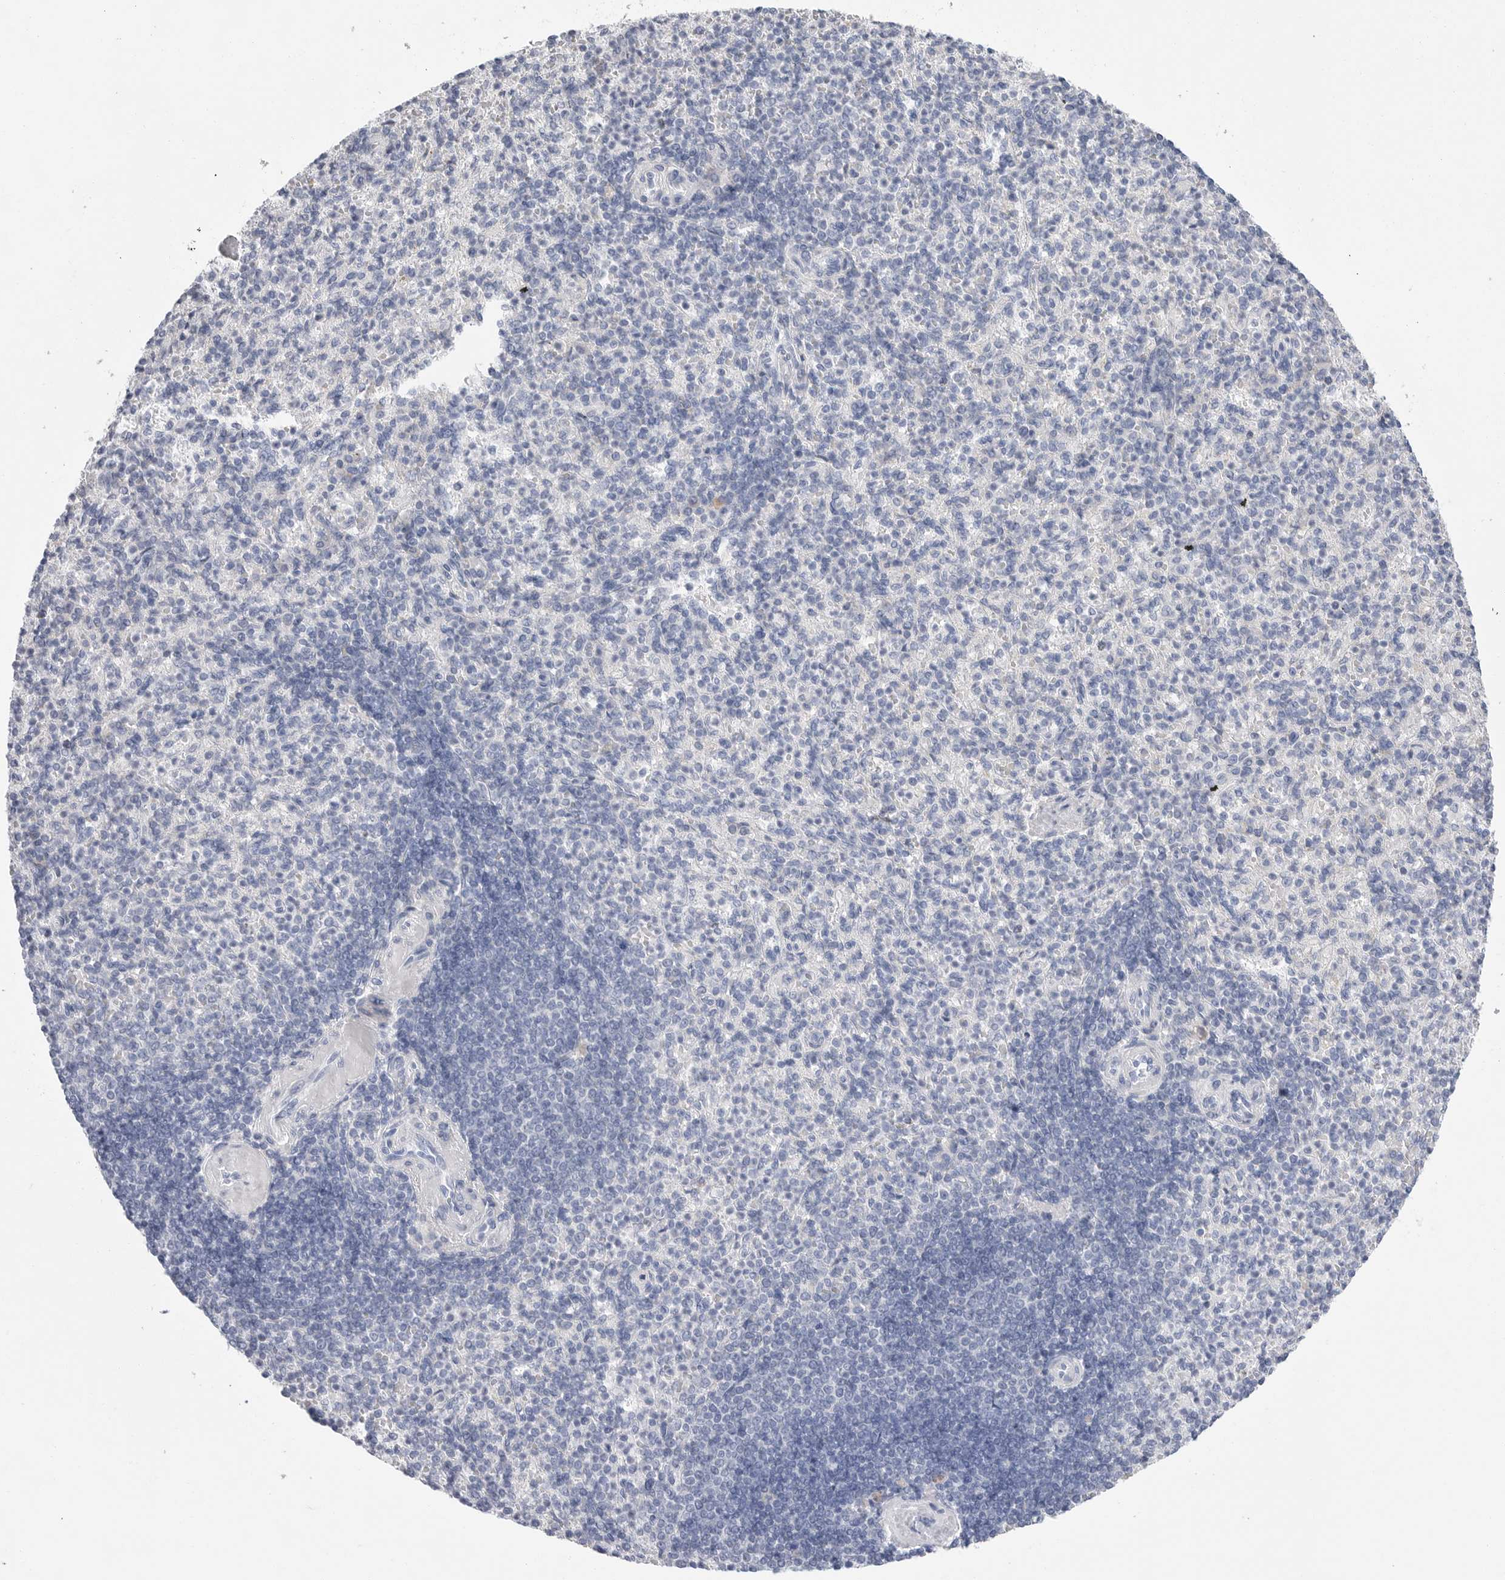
{"staining": {"intensity": "negative", "quantity": "none", "location": "none"}, "tissue": "spleen", "cell_type": "Cells in red pulp", "image_type": "normal", "snomed": [{"axis": "morphology", "description": "Normal tissue, NOS"}, {"axis": "topography", "description": "Spleen"}], "caption": "This is a image of immunohistochemistry staining of unremarkable spleen, which shows no positivity in cells in red pulp. (DAB (3,3'-diaminobenzidine) IHC visualized using brightfield microscopy, high magnification).", "gene": "CAMK2B", "patient": {"sex": "female", "age": 74}}